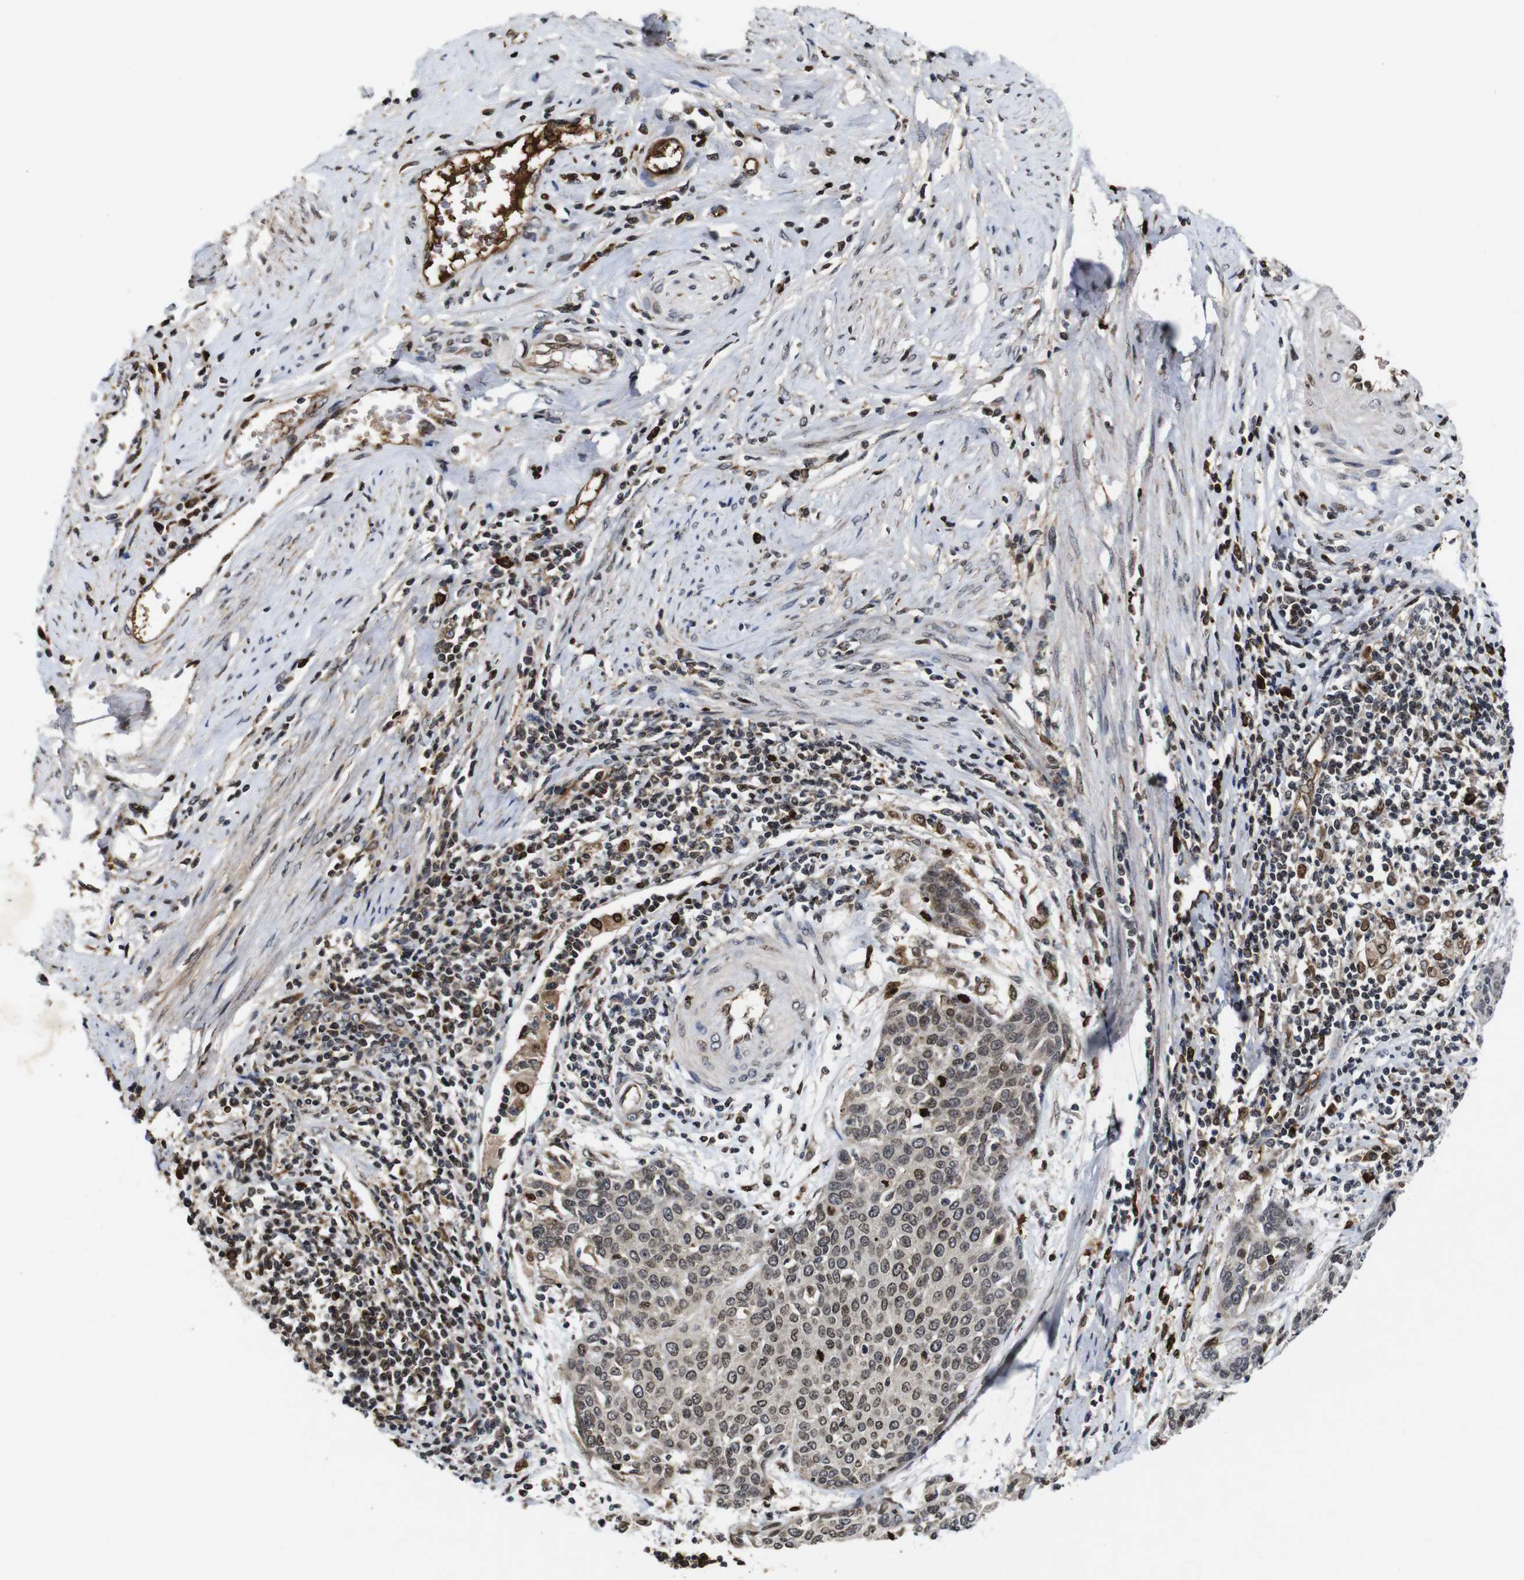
{"staining": {"intensity": "moderate", "quantity": ">75%", "location": "cytoplasmic/membranous,nuclear"}, "tissue": "cervical cancer", "cell_type": "Tumor cells", "image_type": "cancer", "snomed": [{"axis": "morphology", "description": "Squamous cell carcinoma, NOS"}, {"axis": "topography", "description": "Cervix"}], "caption": "Brown immunohistochemical staining in squamous cell carcinoma (cervical) exhibits moderate cytoplasmic/membranous and nuclear positivity in approximately >75% of tumor cells. Nuclei are stained in blue.", "gene": "MYC", "patient": {"sex": "female", "age": 38}}